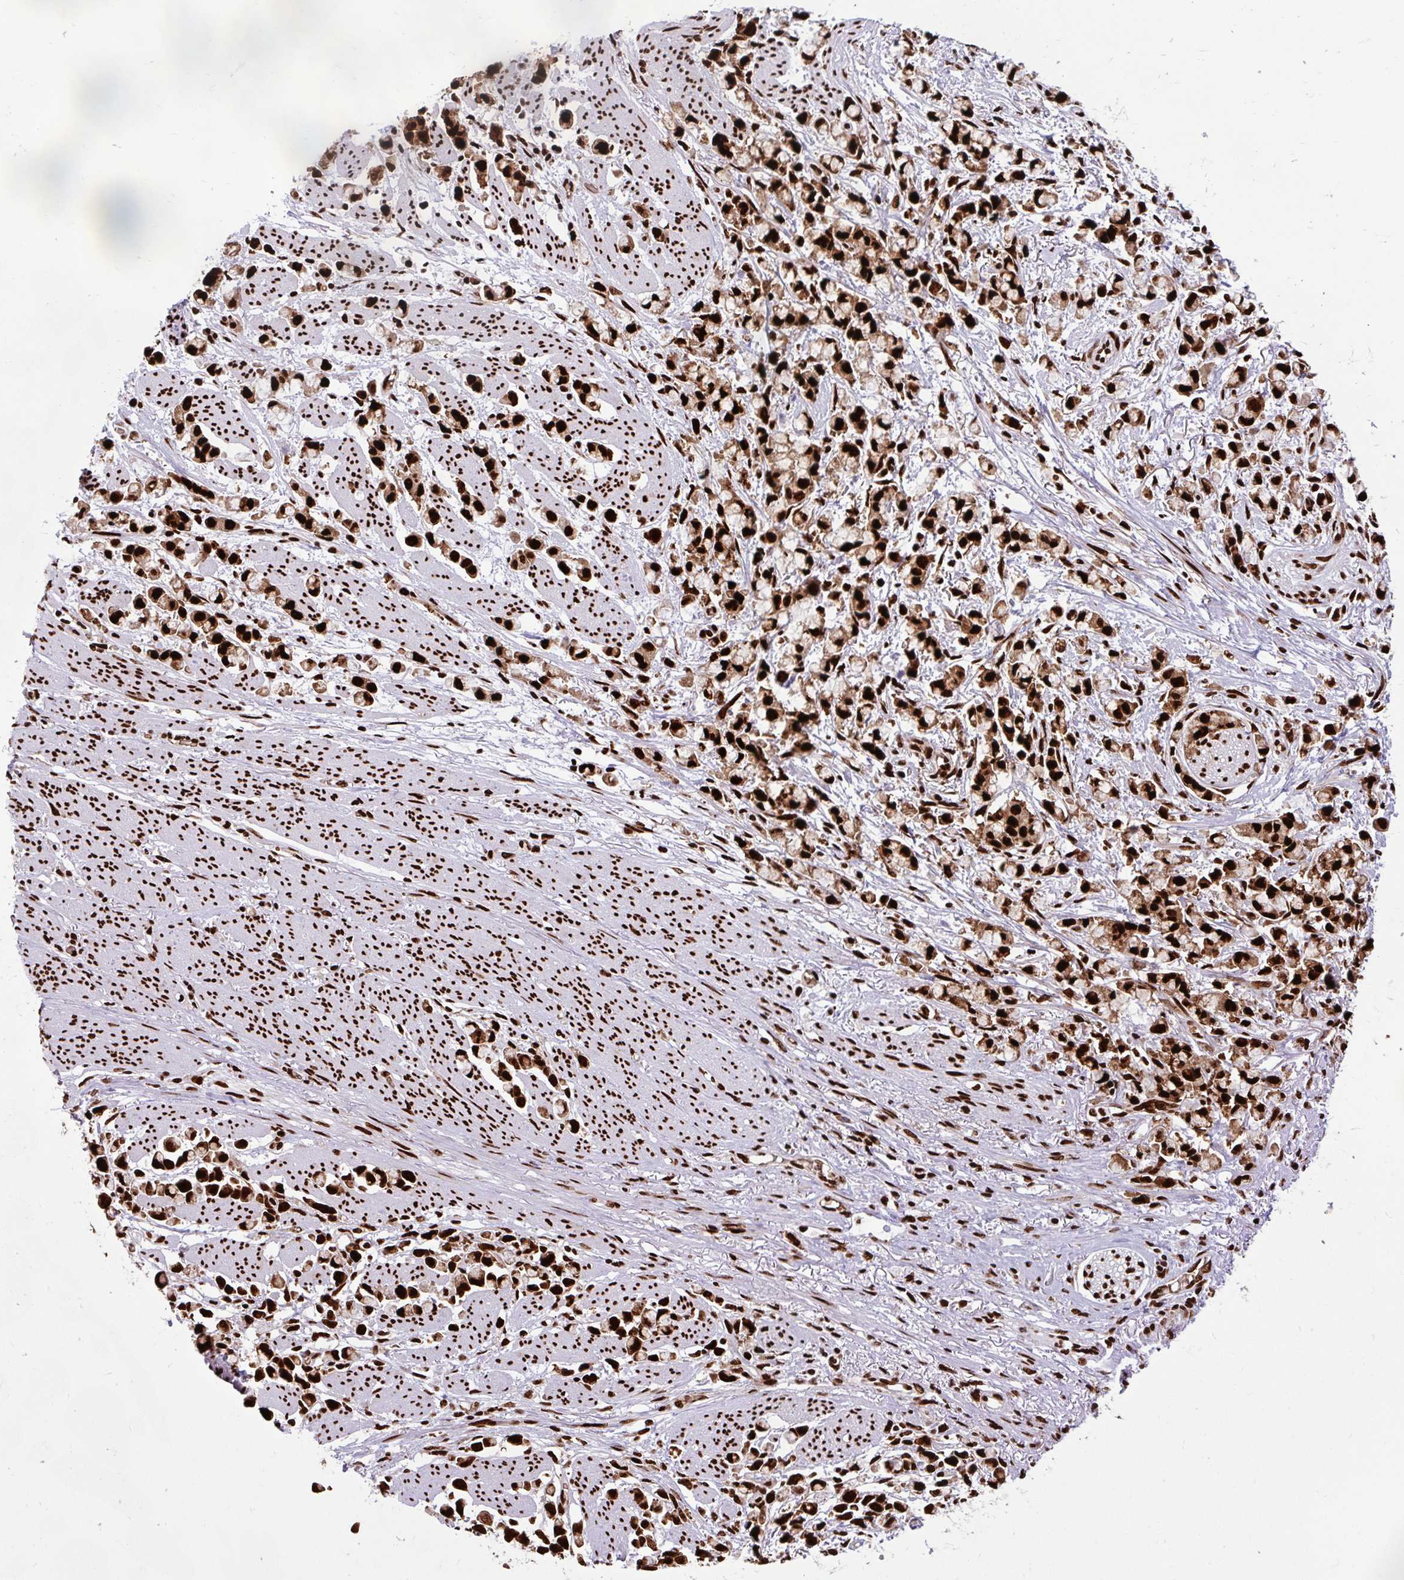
{"staining": {"intensity": "strong", "quantity": ">75%", "location": "nuclear"}, "tissue": "stomach cancer", "cell_type": "Tumor cells", "image_type": "cancer", "snomed": [{"axis": "morphology", "description": "Adenocarcinoma, NOS"}, {"axis": "topography", "description": "Stomach"}], "caption": "This is an image of immunohistochemistry staining of stomach adenocarcinoma, which shows strong expression in the nuclear of tumor cells.", "gene": "FUS", "patient": {"sex": "female", "age": 81}}